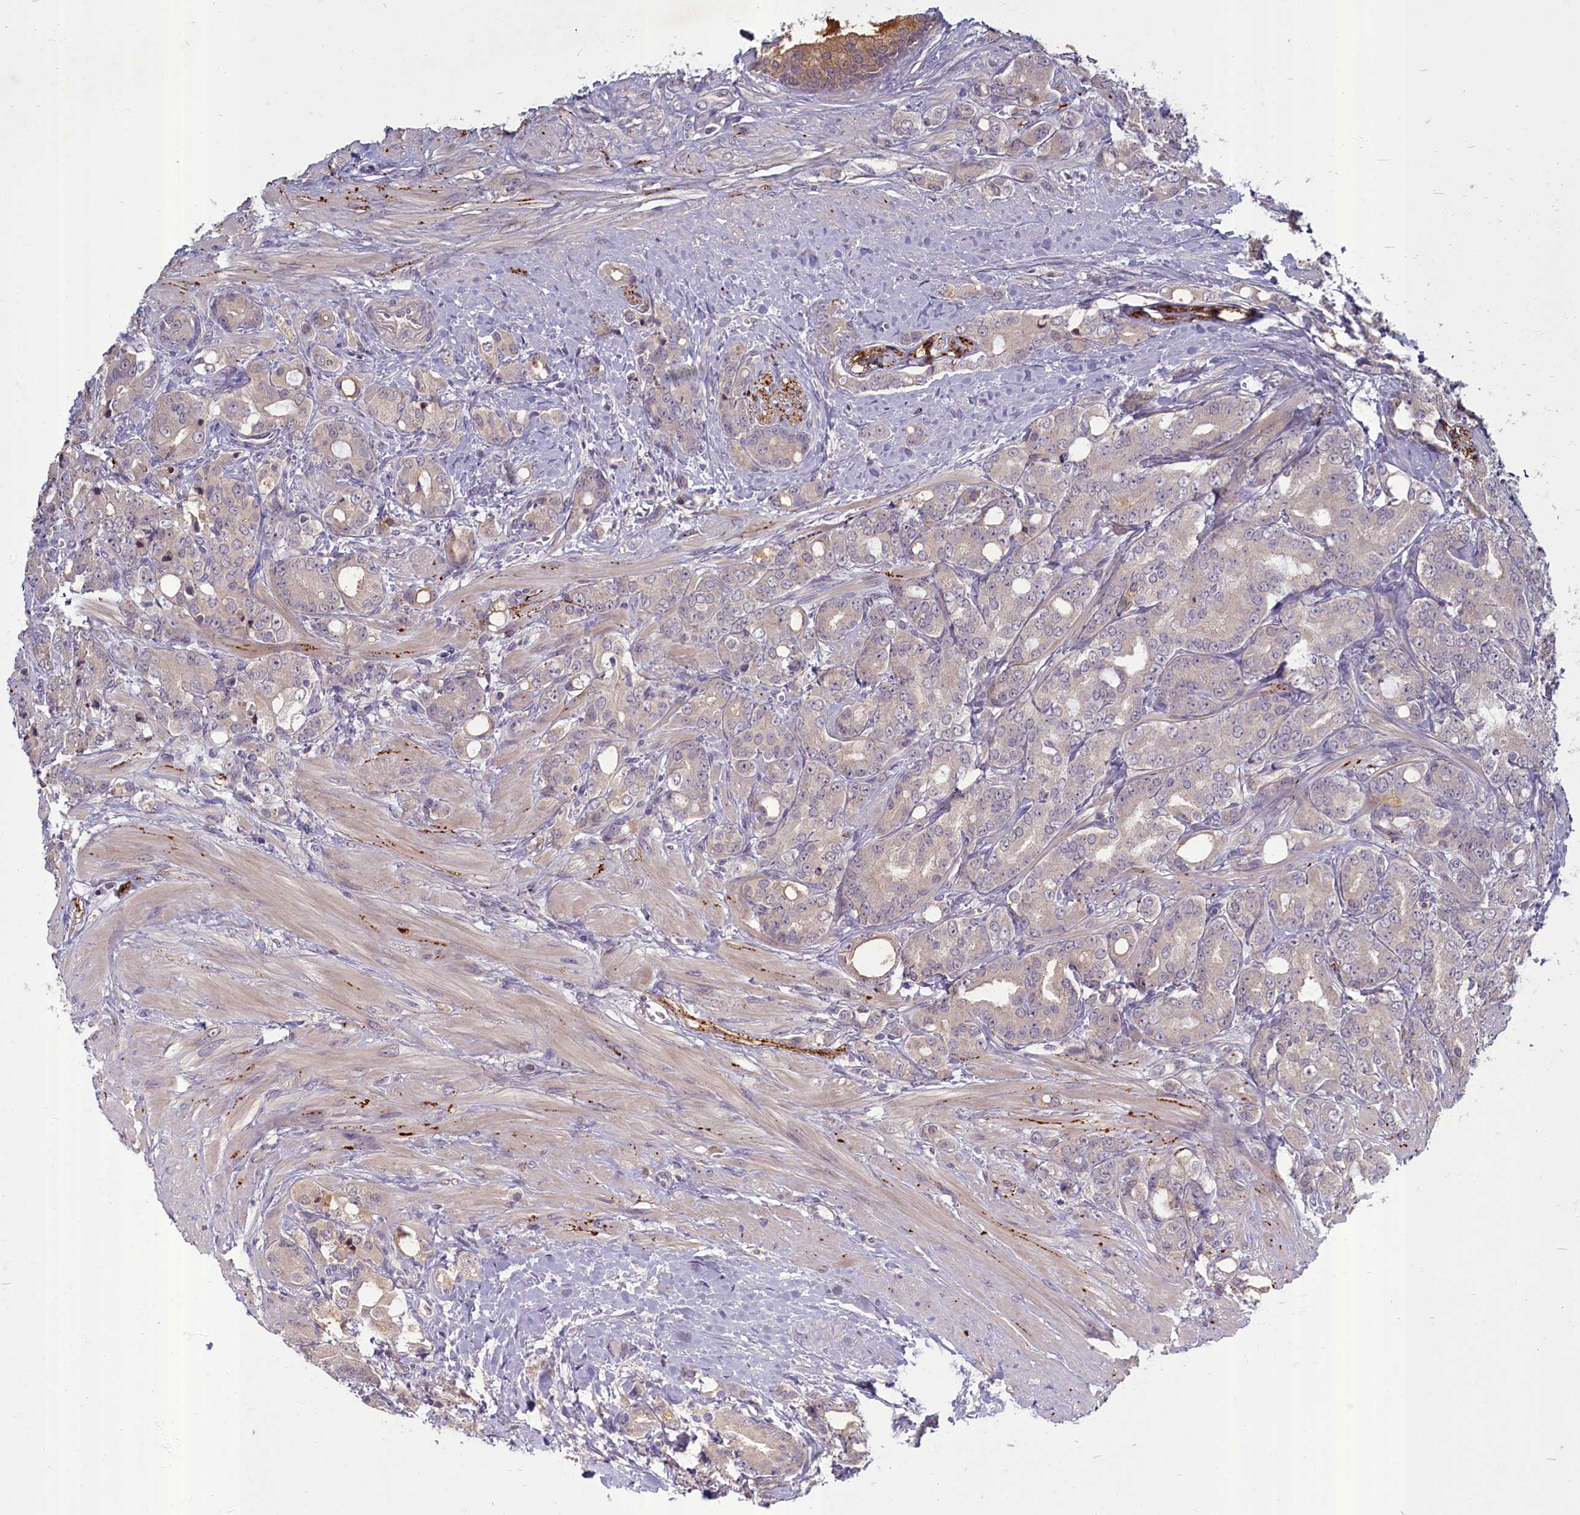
{"staining": {"intensity": "weak", "quantity": "<25%", "location": "cytoplasmic/membranous"}, "tissue": "prostate cancer", "cell_type": "Tumor cells", "image_type": "cancer", "snomed": [{"axis": "morphology", "description": "Adenocarcinoma, High grade"}, {"axis": "topography", "description": "Prostate"}], "caption": "Micrograph shows no significant protein staining in tumor cells of high-grade adenocarcinoma (prostate).", "gene": "SV2C", "patient": {"sex": "male", "age": 62}}